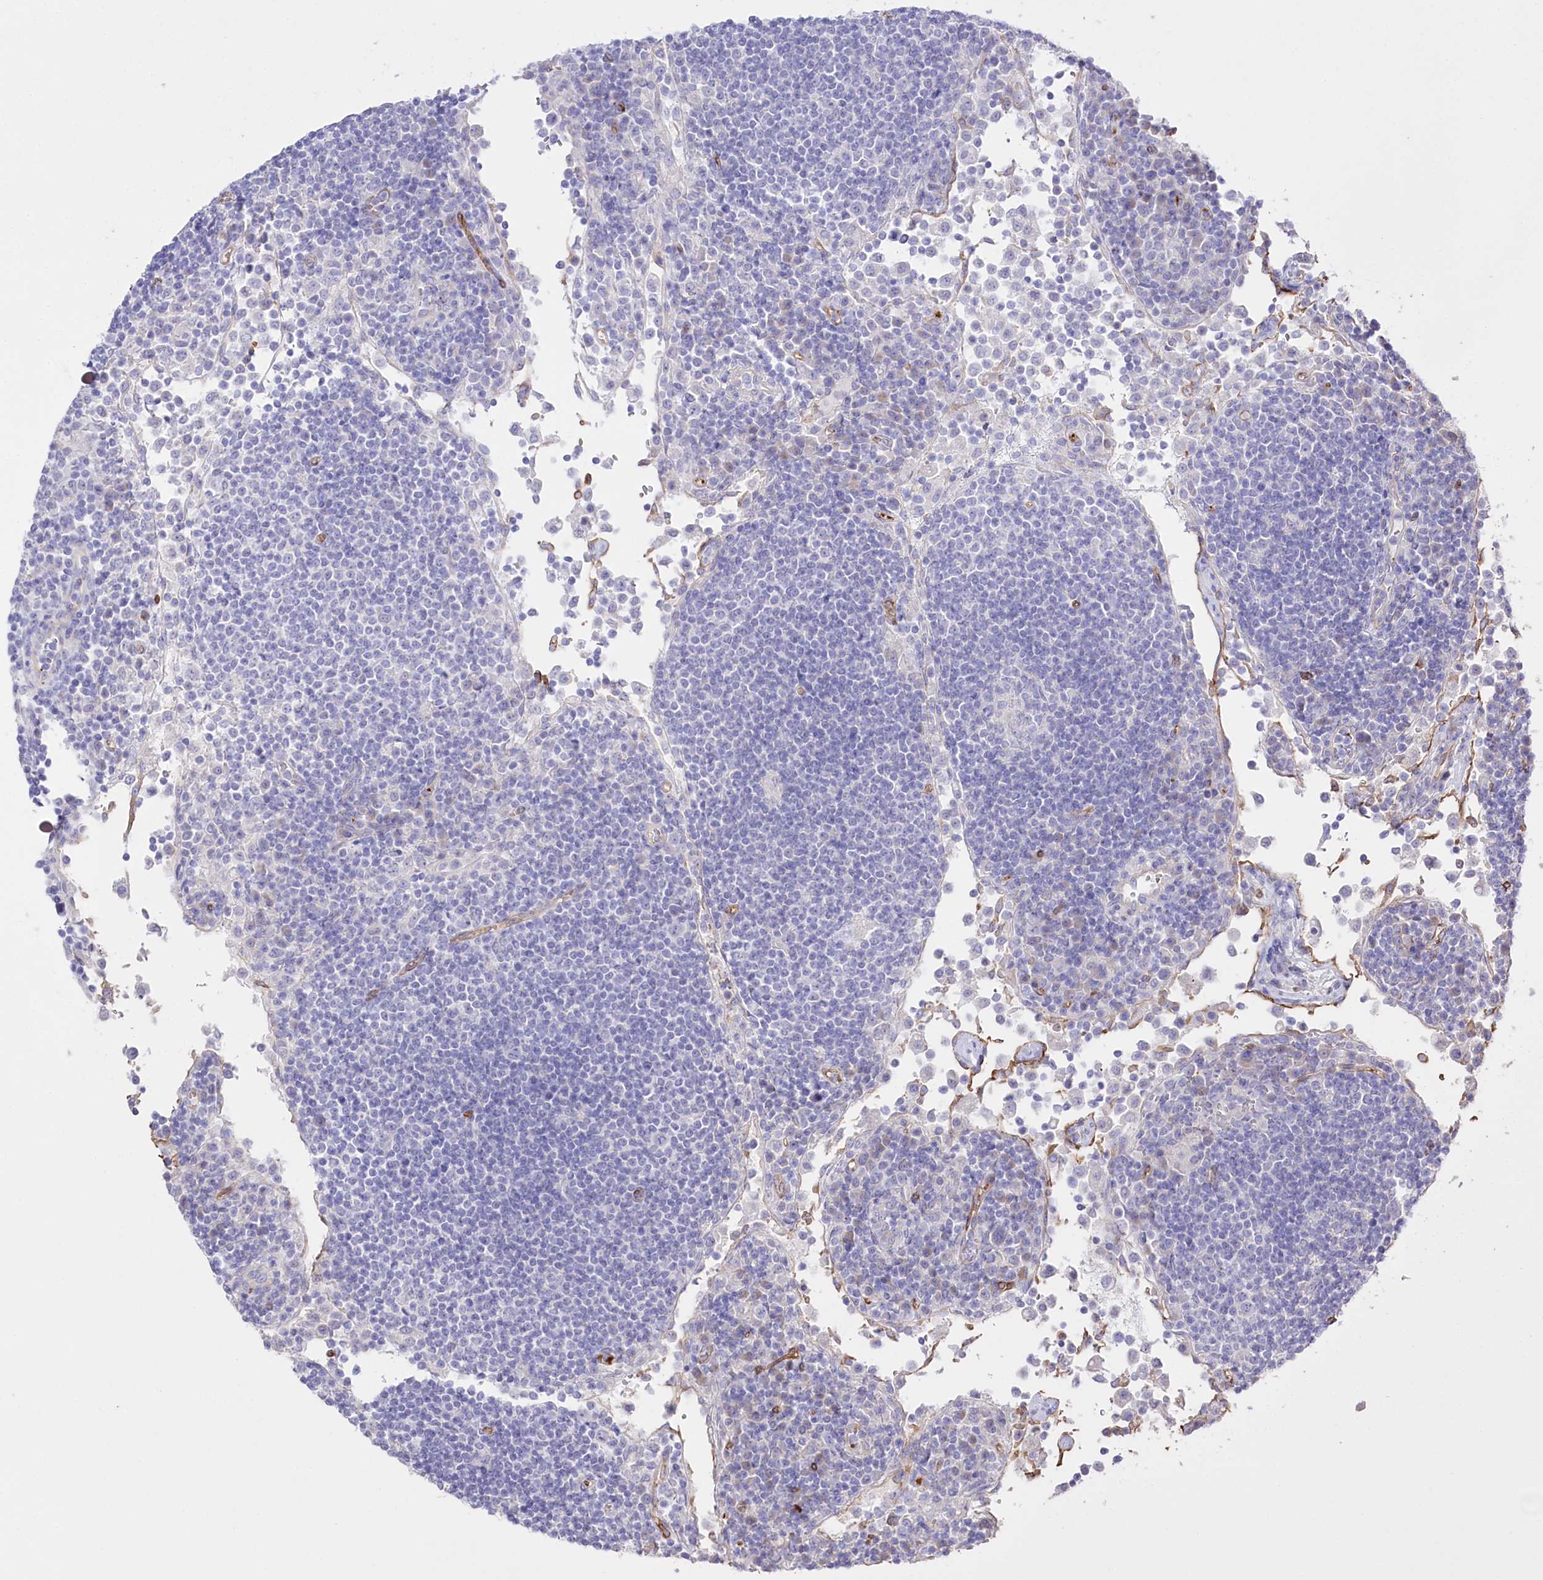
{"staining": {"intensity": "negative", "quantity": "none", "location": "none"}, "tissue": "lymph node", "cell_type": "Germinal center cells", "image_type": "normal", "snomed": [{"axis": "morphology", "description": "Normal tissue, NOS"}, {"axis": "topography", "description": "Lymph node"}], "caption": "Unremarkable lymph node was stained to show a protein in brown. There is no significant positivity in germinal center cells. (Stains: DAB (3,3'-diaminobenzidine) immunohistochemistry (IHC) with hematoxylin counter stain, Microscopy: brightfield microscopy at high magnification).", "gene": "SLC39A10", "patient": {"sex": "female", "age": 53}}